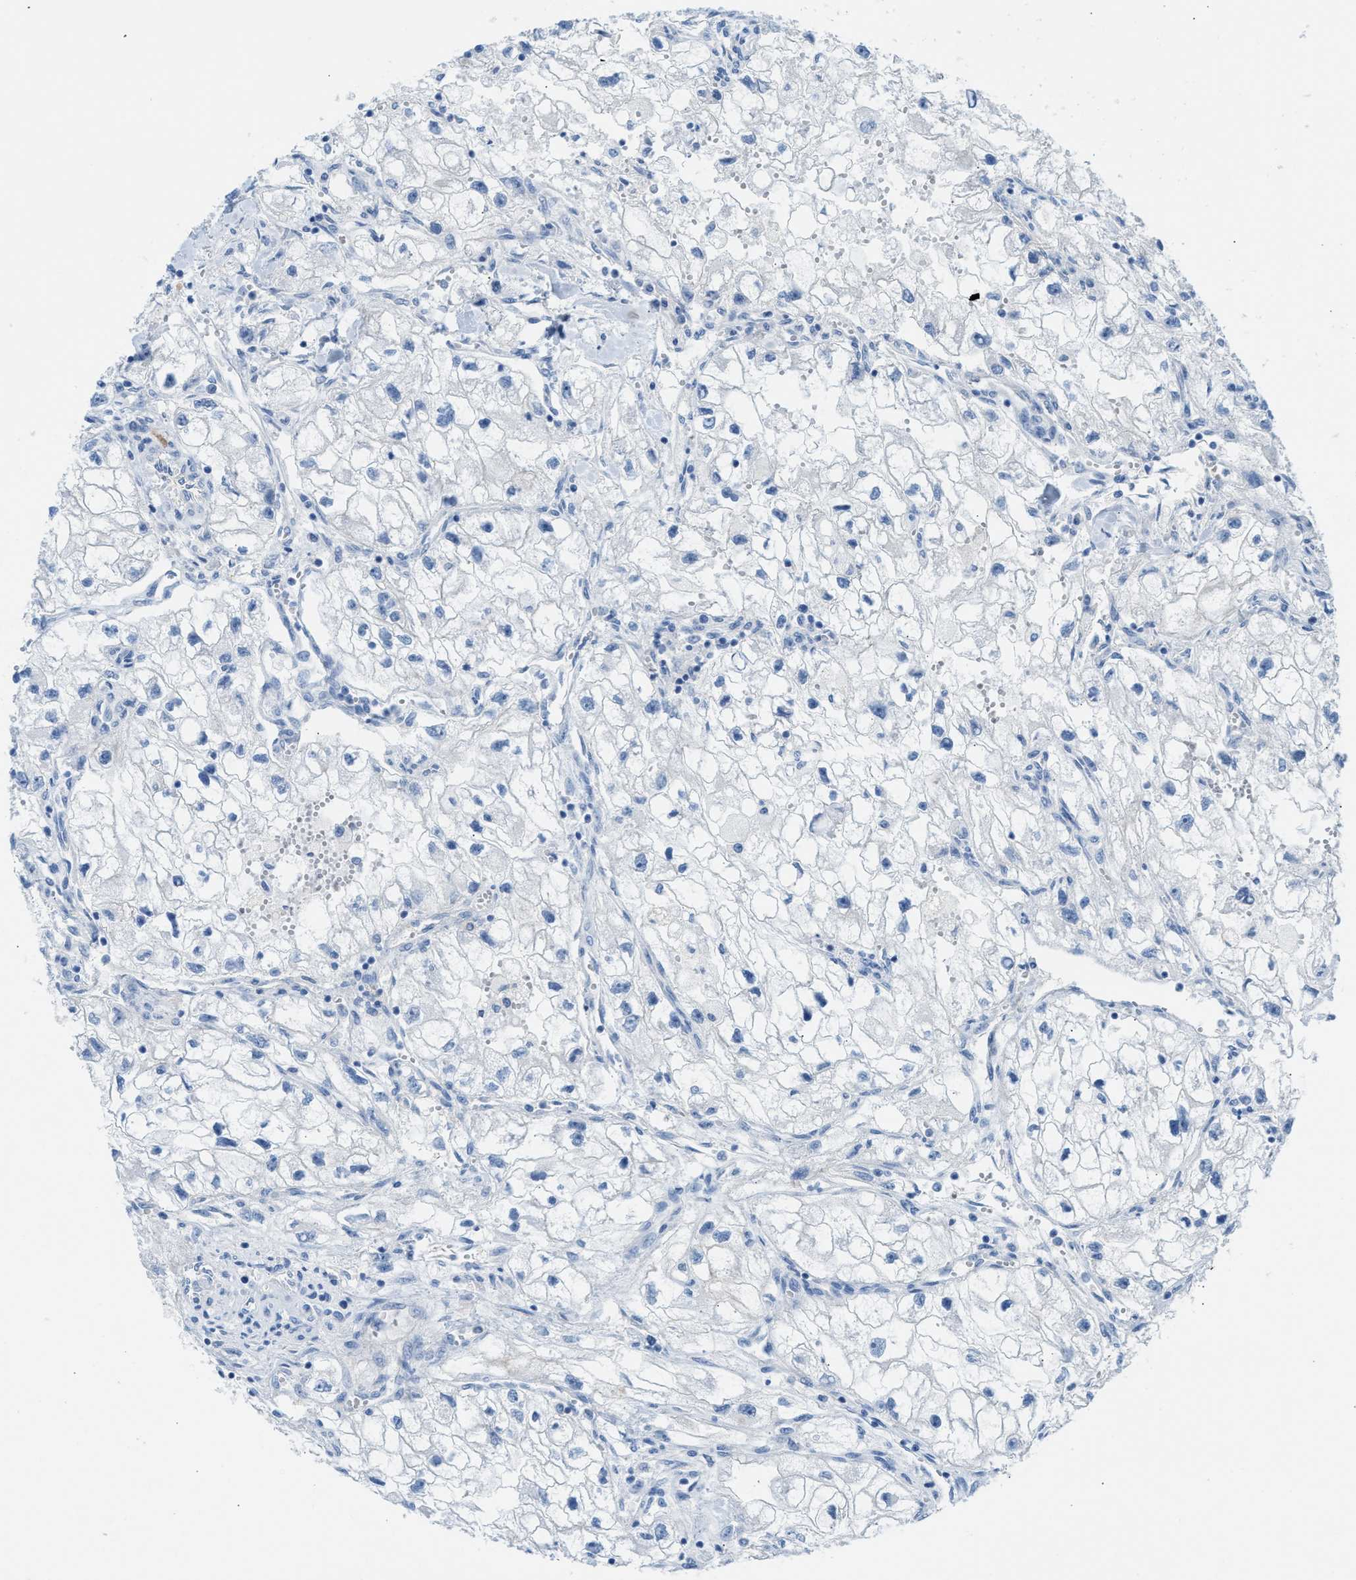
{"staining": {"intensity": "negative", "quantity": "none", "location": "none"}, "tissue": "renal cancer", "cell_type": "Tumor cells", "image_type": "cancer", "snomed": [{"axis": "morphology", "description": "Adenocarcinoma, NOS"}, {"axis": "topography", "description": "Kidney"}], "caption": "Protein analysis of renal cancer exhibits no significant expression in tumor cells. Nuclei are stained in blue.", "gene": "ERBB2", "patient": {"sex": "female", "age": 70}}